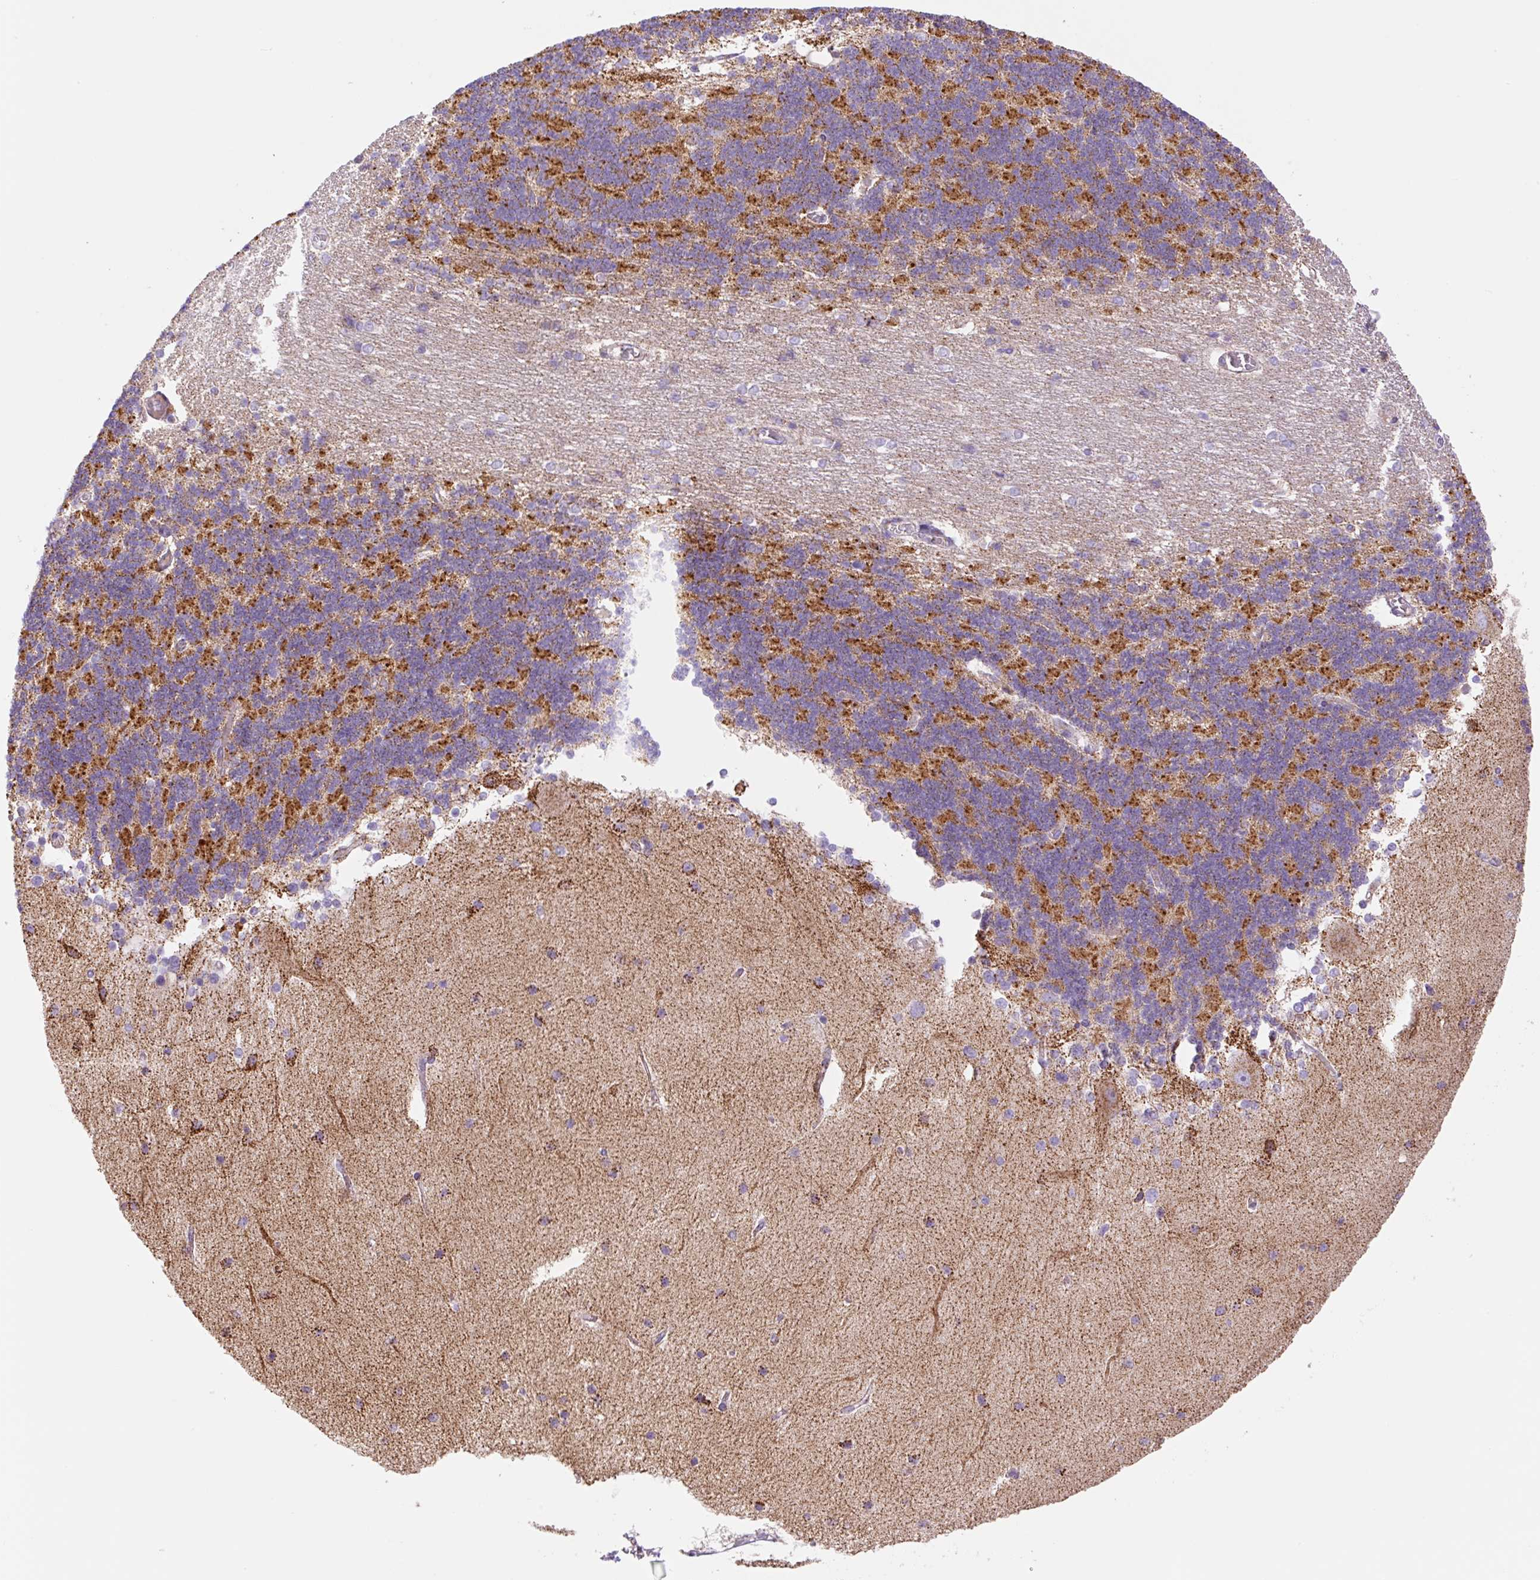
{"staining": {"intensity": "strong", "quantity": "25%-75%", "location": "cytoplasmic/membranous"}, "tissue": "cerebellum", "cell_type": "Cells in granular layer", "image_type": "normal", "snomed": [{"axis": "morphology", "description": "Normal tissue, NOS"}, {"axis": "topography", "description": "Cerebellum"}], "caption": "DAB immunohistochemical staining of normal cerebellum shows strong cytoplasmic/membranous protein positivity in about 25%-75% of cells in granular layer. (brown staining indicates protein expression, while blue staining denotes nuclei).", "gene": "ETNK2", "patient": {"sex": "female", "age": 54}}